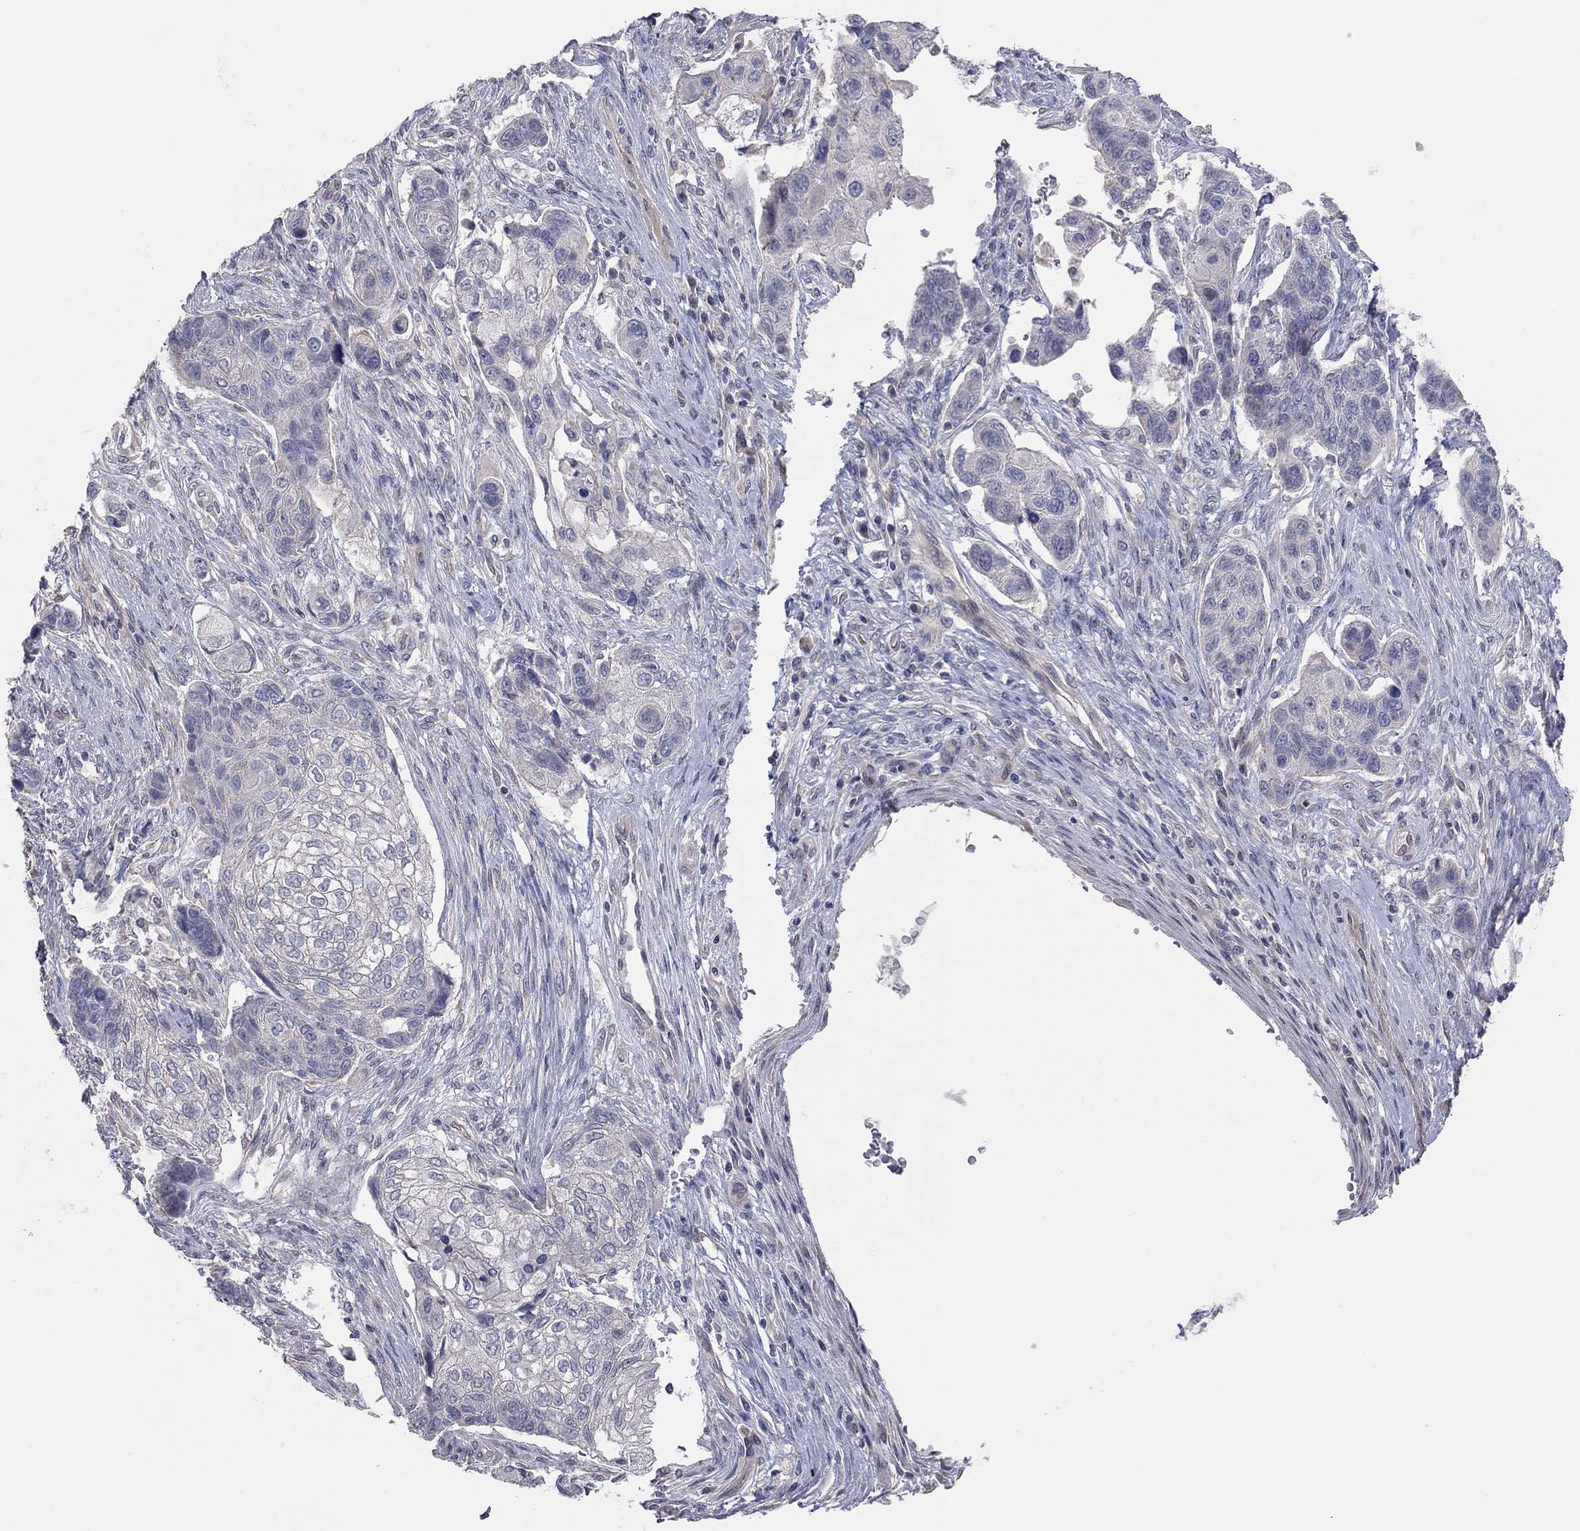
{"staining": {"intensity": "negative", "quantity": "none", "location": "none"}, "tissue": "lung cancer", "cell_type": "Tumor cells", "image_type": "cancer", "snomed": [{"axis": "morphology", "description": "Normal tissue, NOS"}, {"axis": "morphology", "description": "Squamous cell carcinoma, NOS"}, {"axis": "topography", "description": "Bronchus"}, {"axis": "topography", "description": "Lung"}], "caption": "Image shows no protein staining in tumor cells of lung cancer (squamous cell carcinoma) tissue. (Immunohistochemistry (ihc), brightfield microscopy, high magnification).", "gene": "KCNB1", "patient": {"sex": "male", "age": 69}}